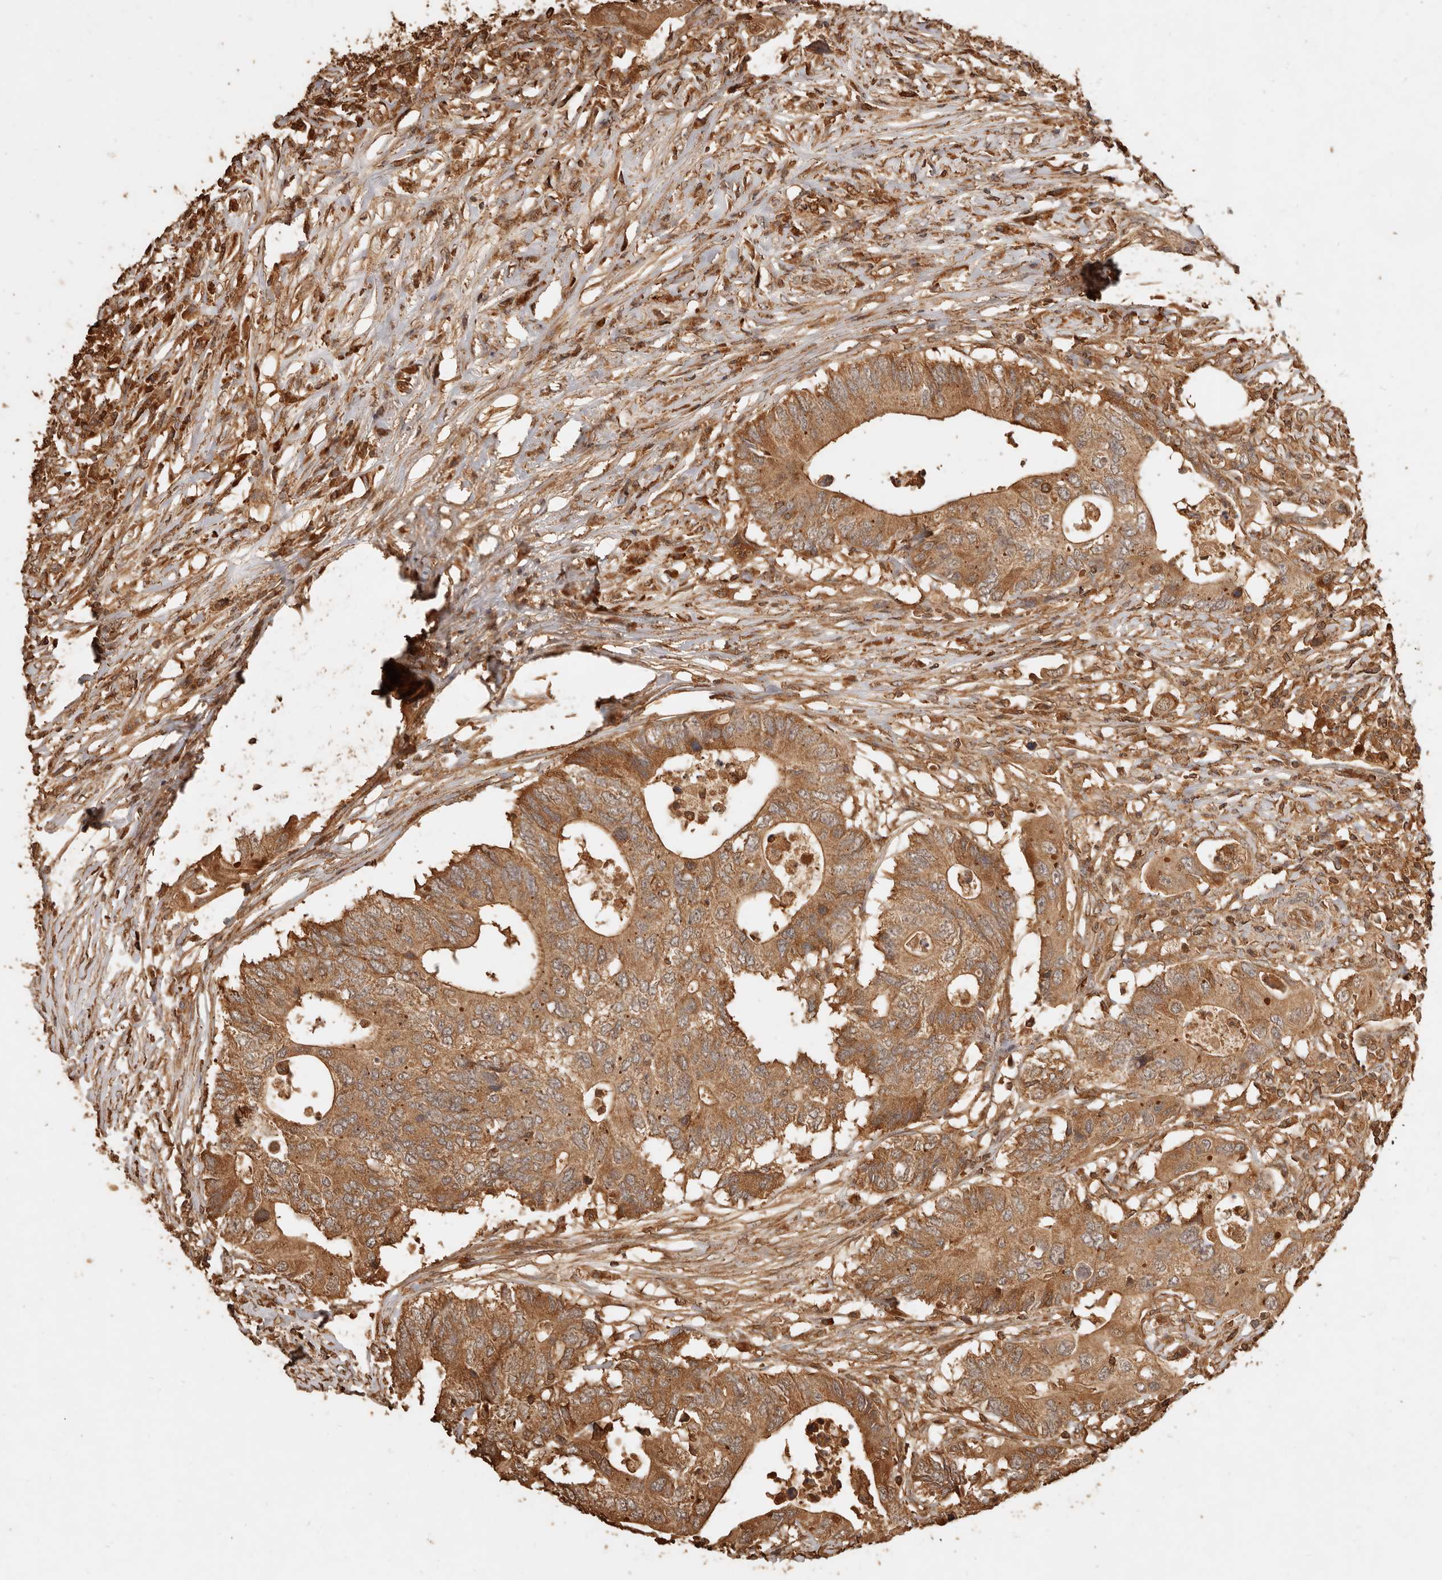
{"staining": {"intensity": "moderate", "quantity": ">75%", "location": "cytoplasmic/membranous"}, "tissue": "colorectal cancer", "cell_type": "Tumor cells", "image_type": "cancer", "snomed": [{"axis": "morphology", "description": "Adenocarcinoma, NOS"}, {"axis": "topography", "description": "Colon"}], "caption": "This histopathology image displays IHC staining of adenocarcinoma (colorectal), with medium moderate cytoplasmic/membranous staining in approximately >75% of tumor cells.", "gene": "FAM180B", "patient": {"sex": "male", "age": 71}}